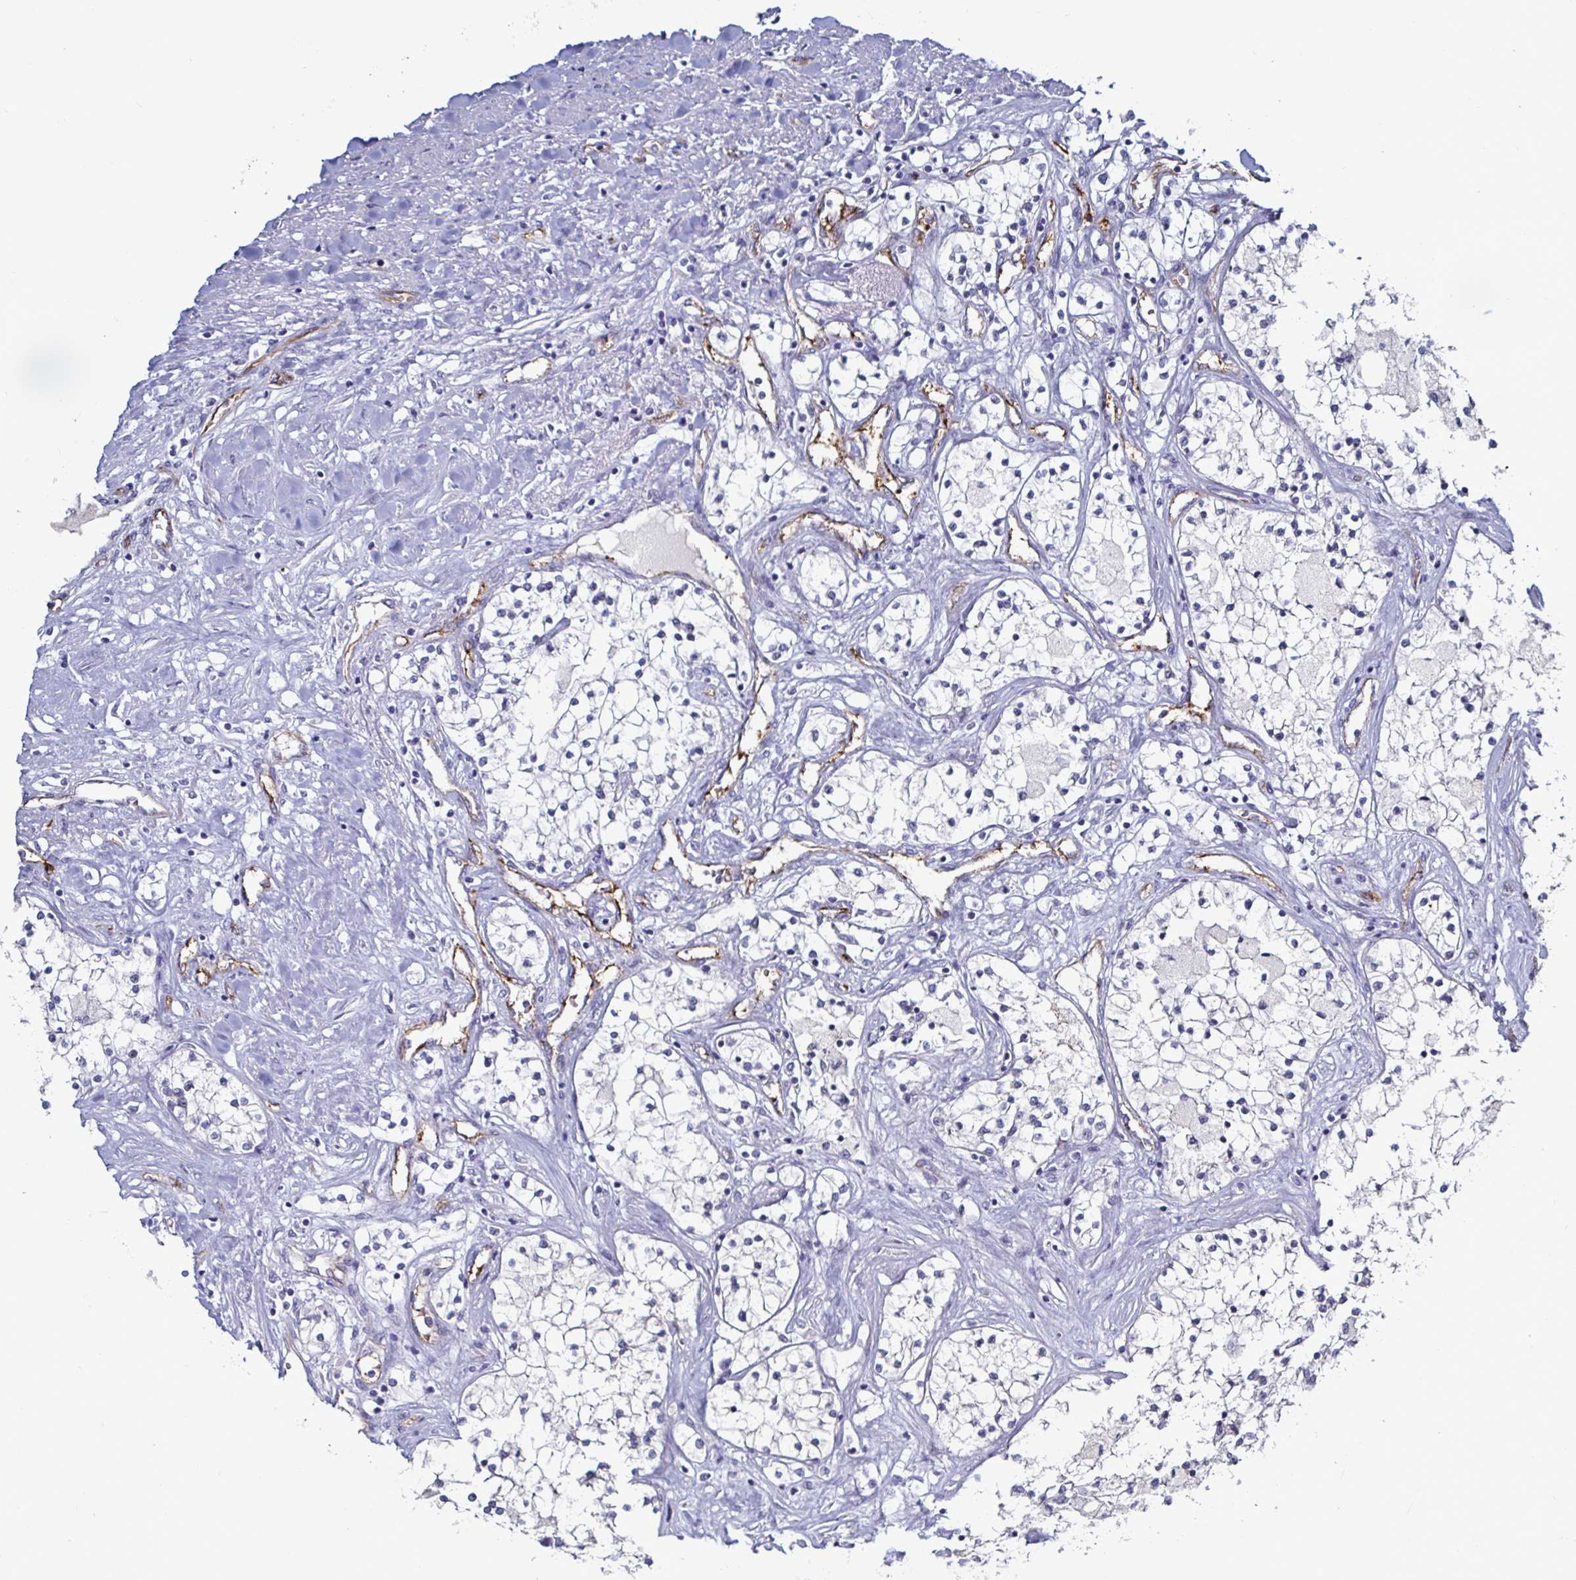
{"staining": {"intensity": "negative", "quantity": "none", "location": "none"}, "tissue": "renal cancer", "cell_type": "Tumor cells", "image_type": "cancer", "snomed": [{"axis": "morphology", "description": "Adenocarcinoma, NOS"}, {"axis": "topography", "description": "Kidney"}], "caption": "Adenocarcinoma (renal) stained for a protein using immunohistochemistry (IHC) reveals no positivity tumor cells.", "gene": "ACSBG2", "patient": {"sex": "male", "age": 68}}